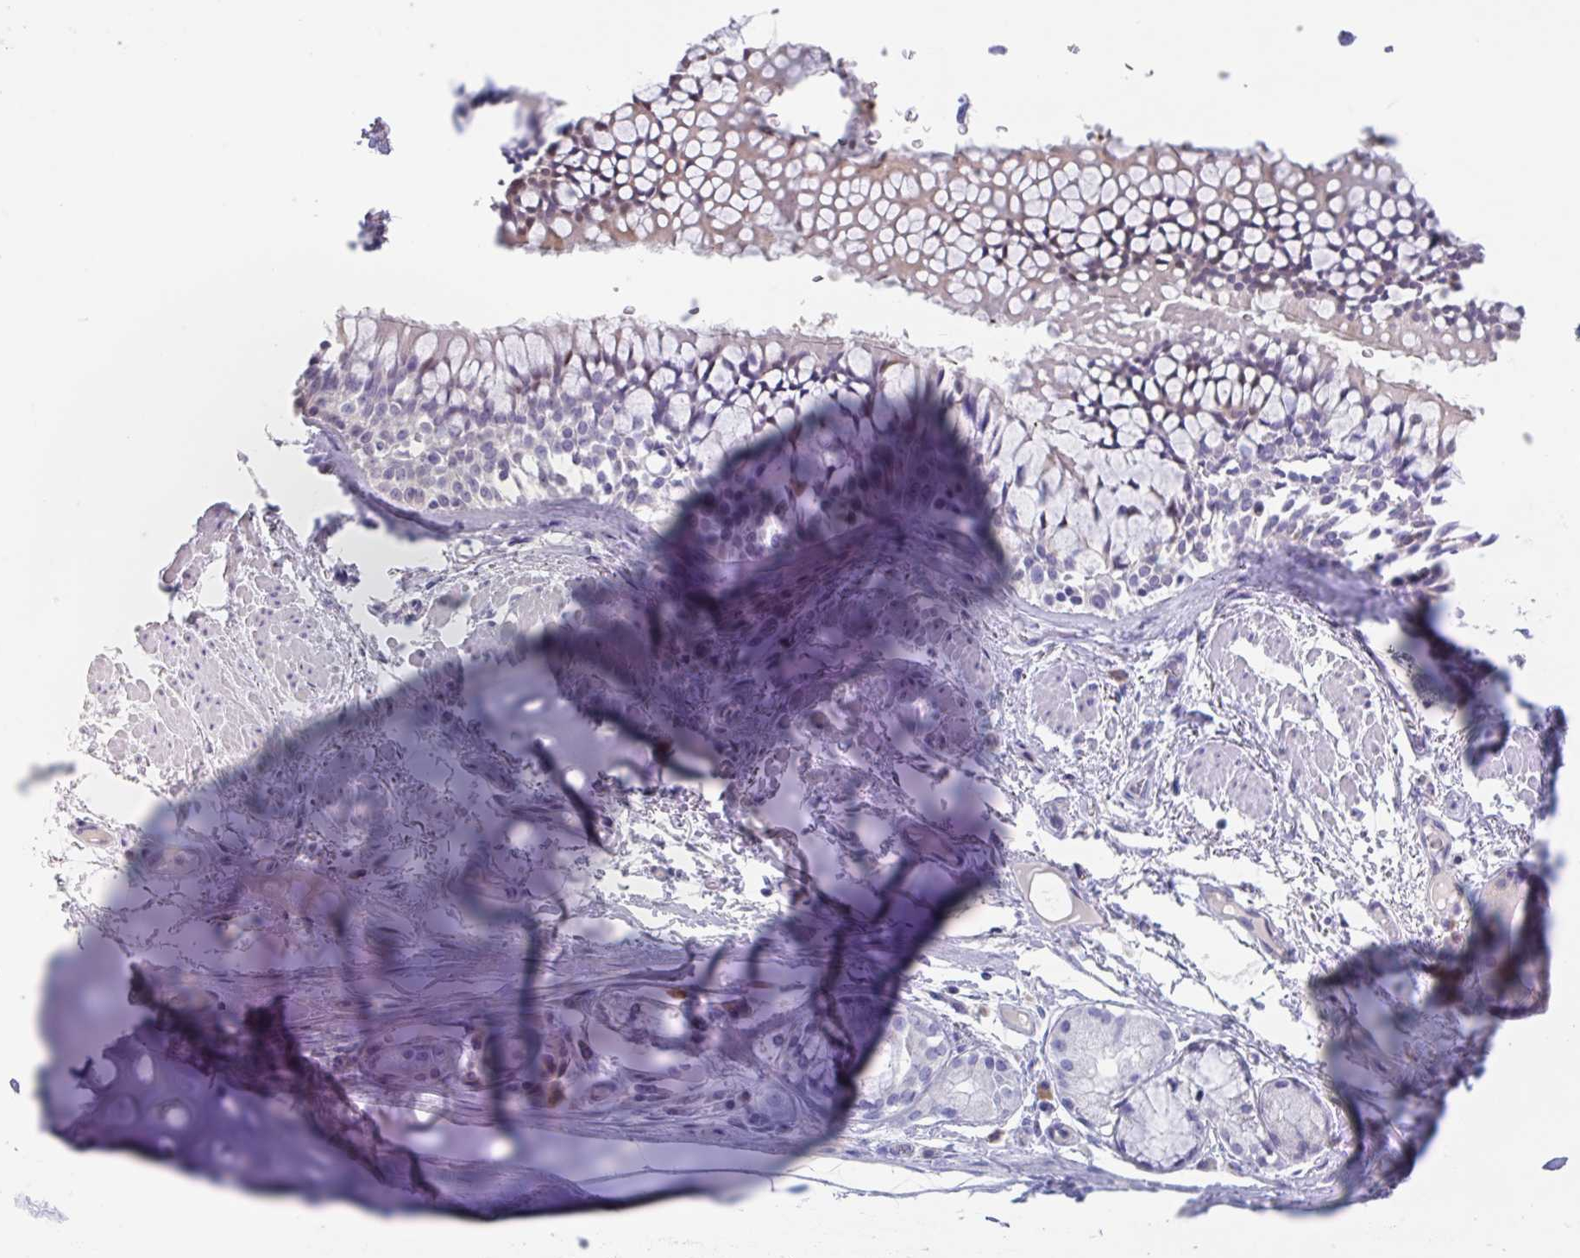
{"staining": {"intensity": "negative", "quantity": "none", "location": "none"}, "tissue": "soft tissue", "cell_type": "Chondrocytes", "image_type": "normal", "snomed": [{"axis": "morphology", "description": "Normal tissue, NOS"}, {"axis": "topography", "description": "Cartilage tissue"}, {"axis": "topography", "description": "Bronchus"}], "caption": "DAB immunohistochemical staining of benign soft tissue displays no significant expression in chondrocytes. Brightfield microscopy of immunohistochemistry stained with DAB (brown) and hematoxylin (blue), captured at high magnification.", "gene": "NOXRED1", "patient": {"sex": "male", "age": 64}}